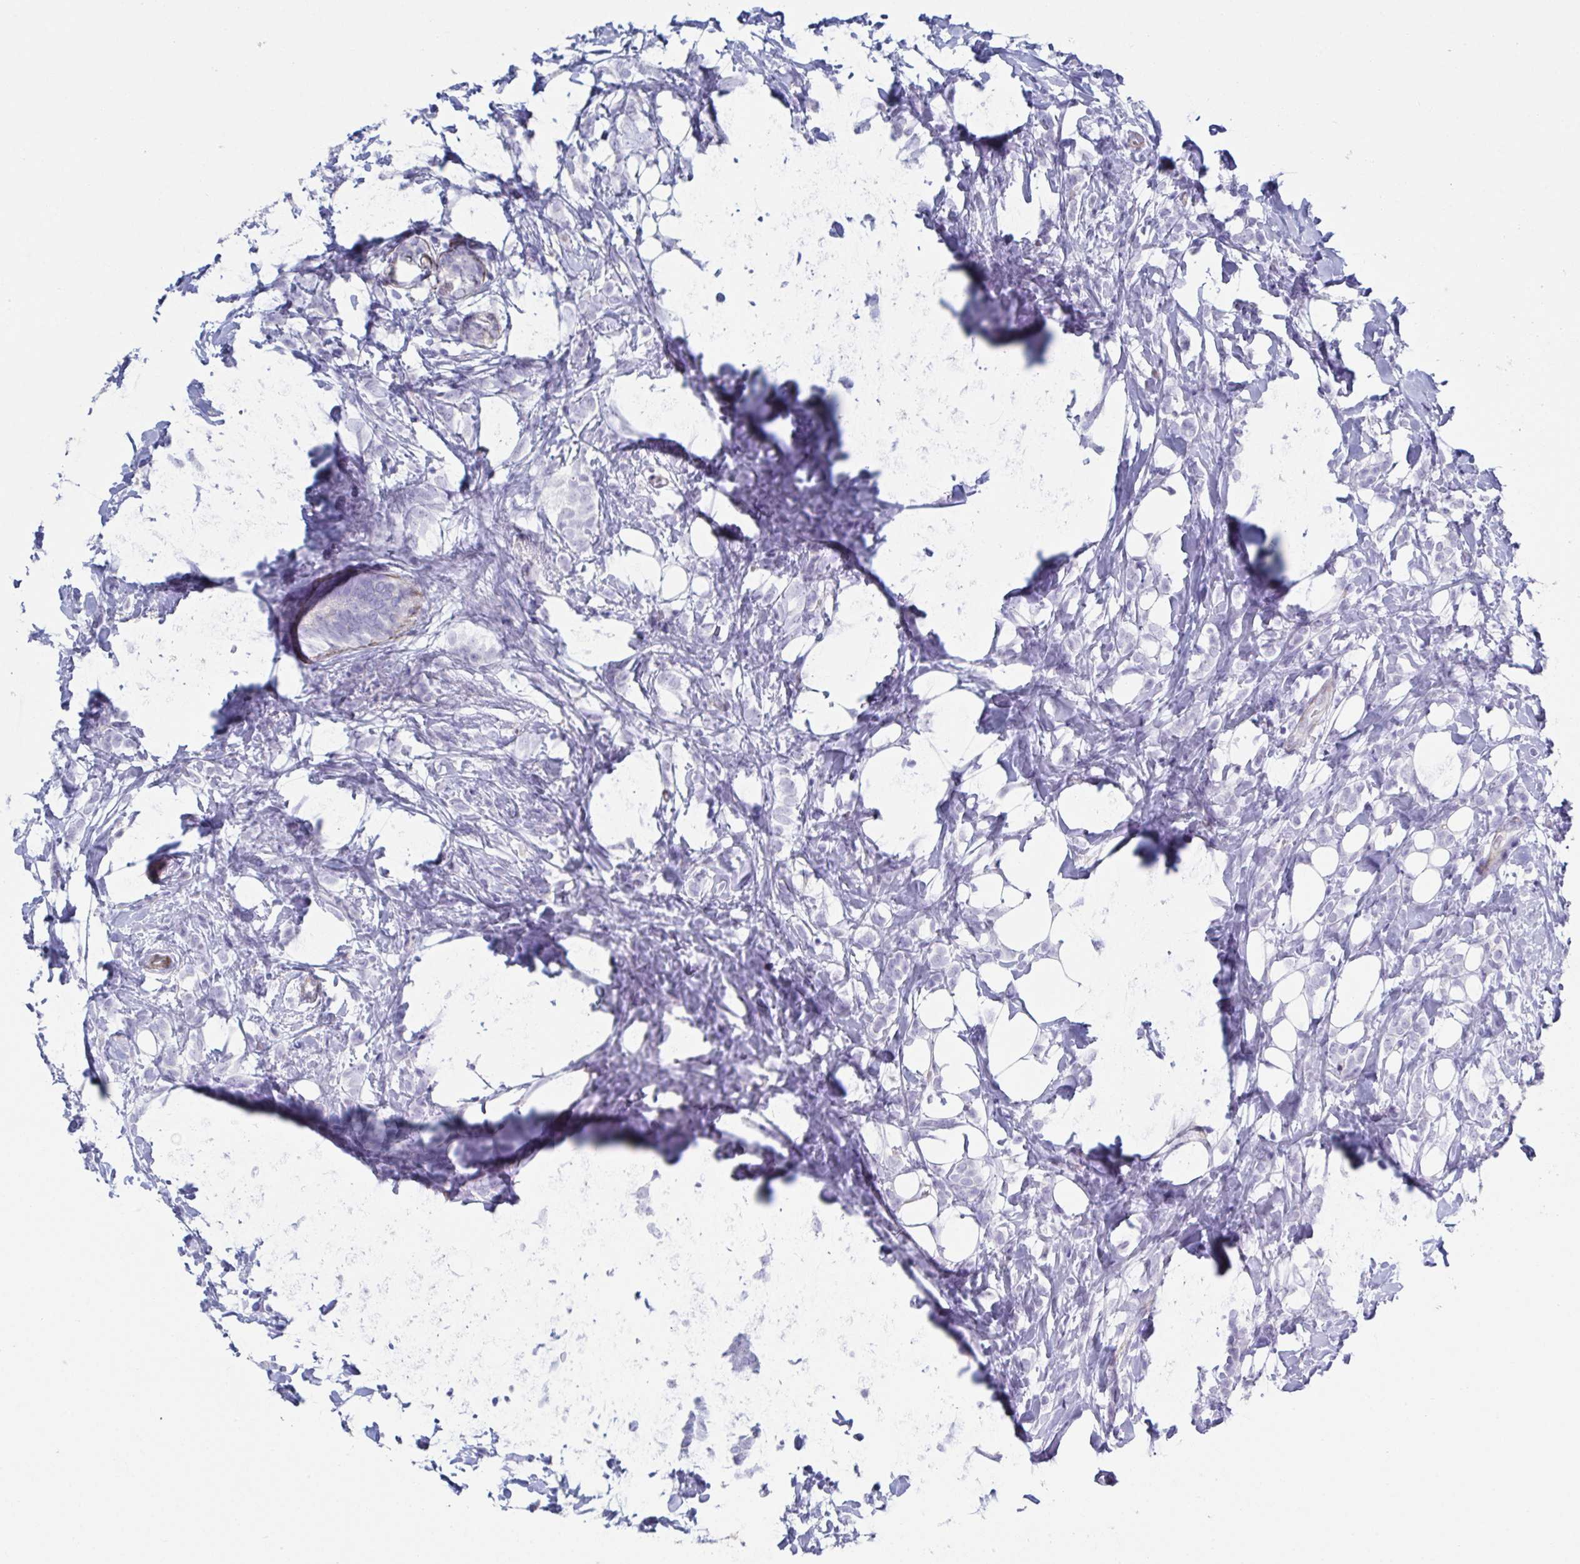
{"staining": {"intensity": "negative", "quantity": "none", "location": "none"}, "tissue": "breast cancer", "cell_type": "Tumor cells", "image_type": "cancer", "snomed": [{"axis": "morphology", "description": "Lobular carcinoma"}, {"axis": "topography", "description": "Breast"}], "caption": "This histopathology image is of breast cancer stained with IHC to label a protein in brown with the nuclei are counter-stained blue. There is no expression in tumor cells.", "gene": "OR5P3", "patient": {"sex": "female", "age": 49}}